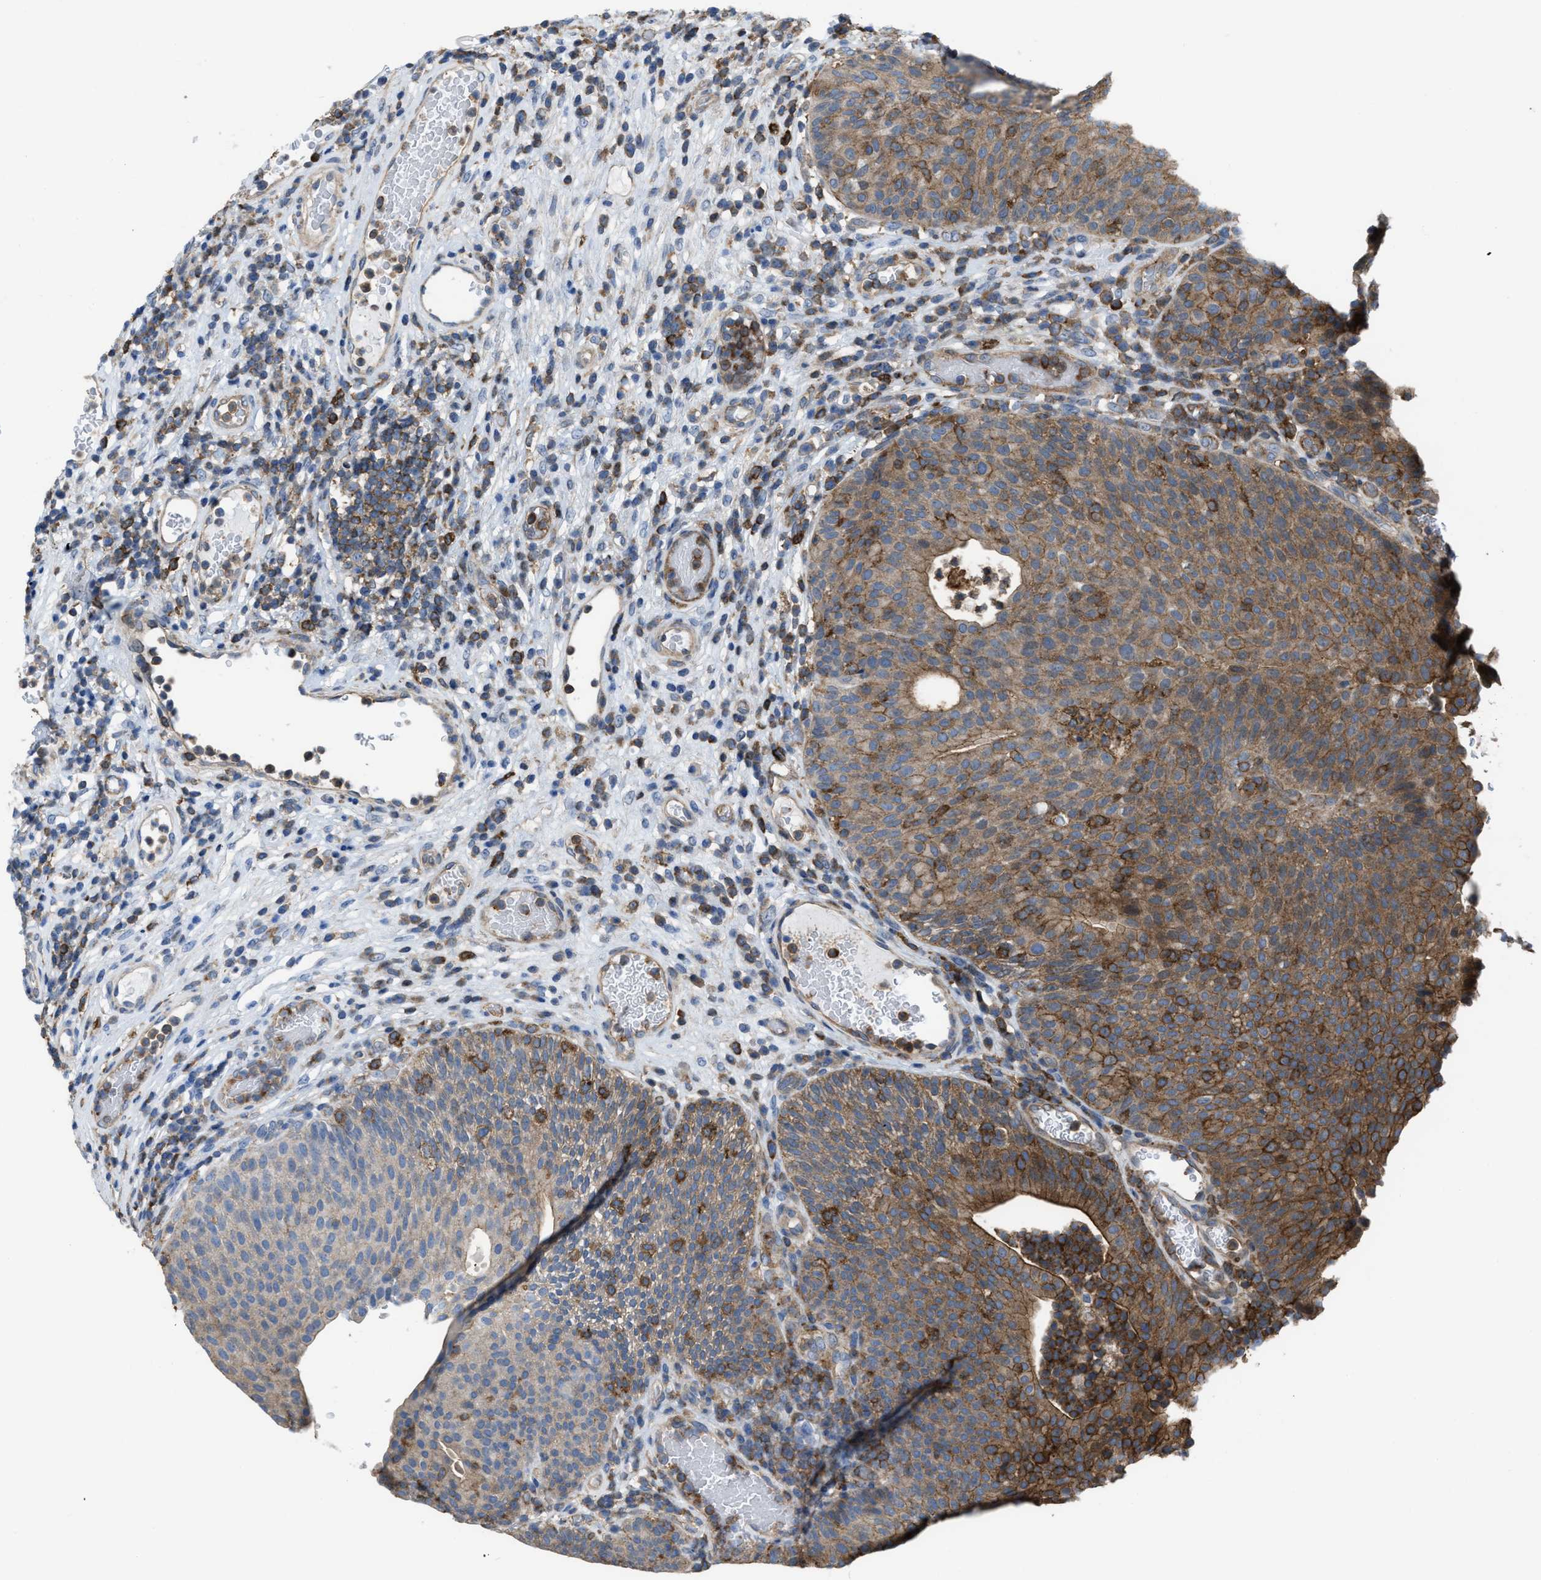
{"staining": {"intensity": "moderate", "quantity": ">75%", "location": "cytoplasmic/membranous"}, "tissue": "urothelial cancer", "cell_type": "Tumor cells", "image_type": "cancer", "snomed": [{"axis": "morphology", "description": "Urothelial carcinoma, Low grade"}, {"axis": "topography", "description": "Urinary bladder"}], "caption": "IHC of human urothelial carcinoma (low-grade) shows medium levels of moderate cytoplasmic/membranous staining in about >75% of tumor cells. (IHC, brightfield microscopy, high magnification).", "gene": "MYO18A", "patient": {"sex": "female", "age": 75}}